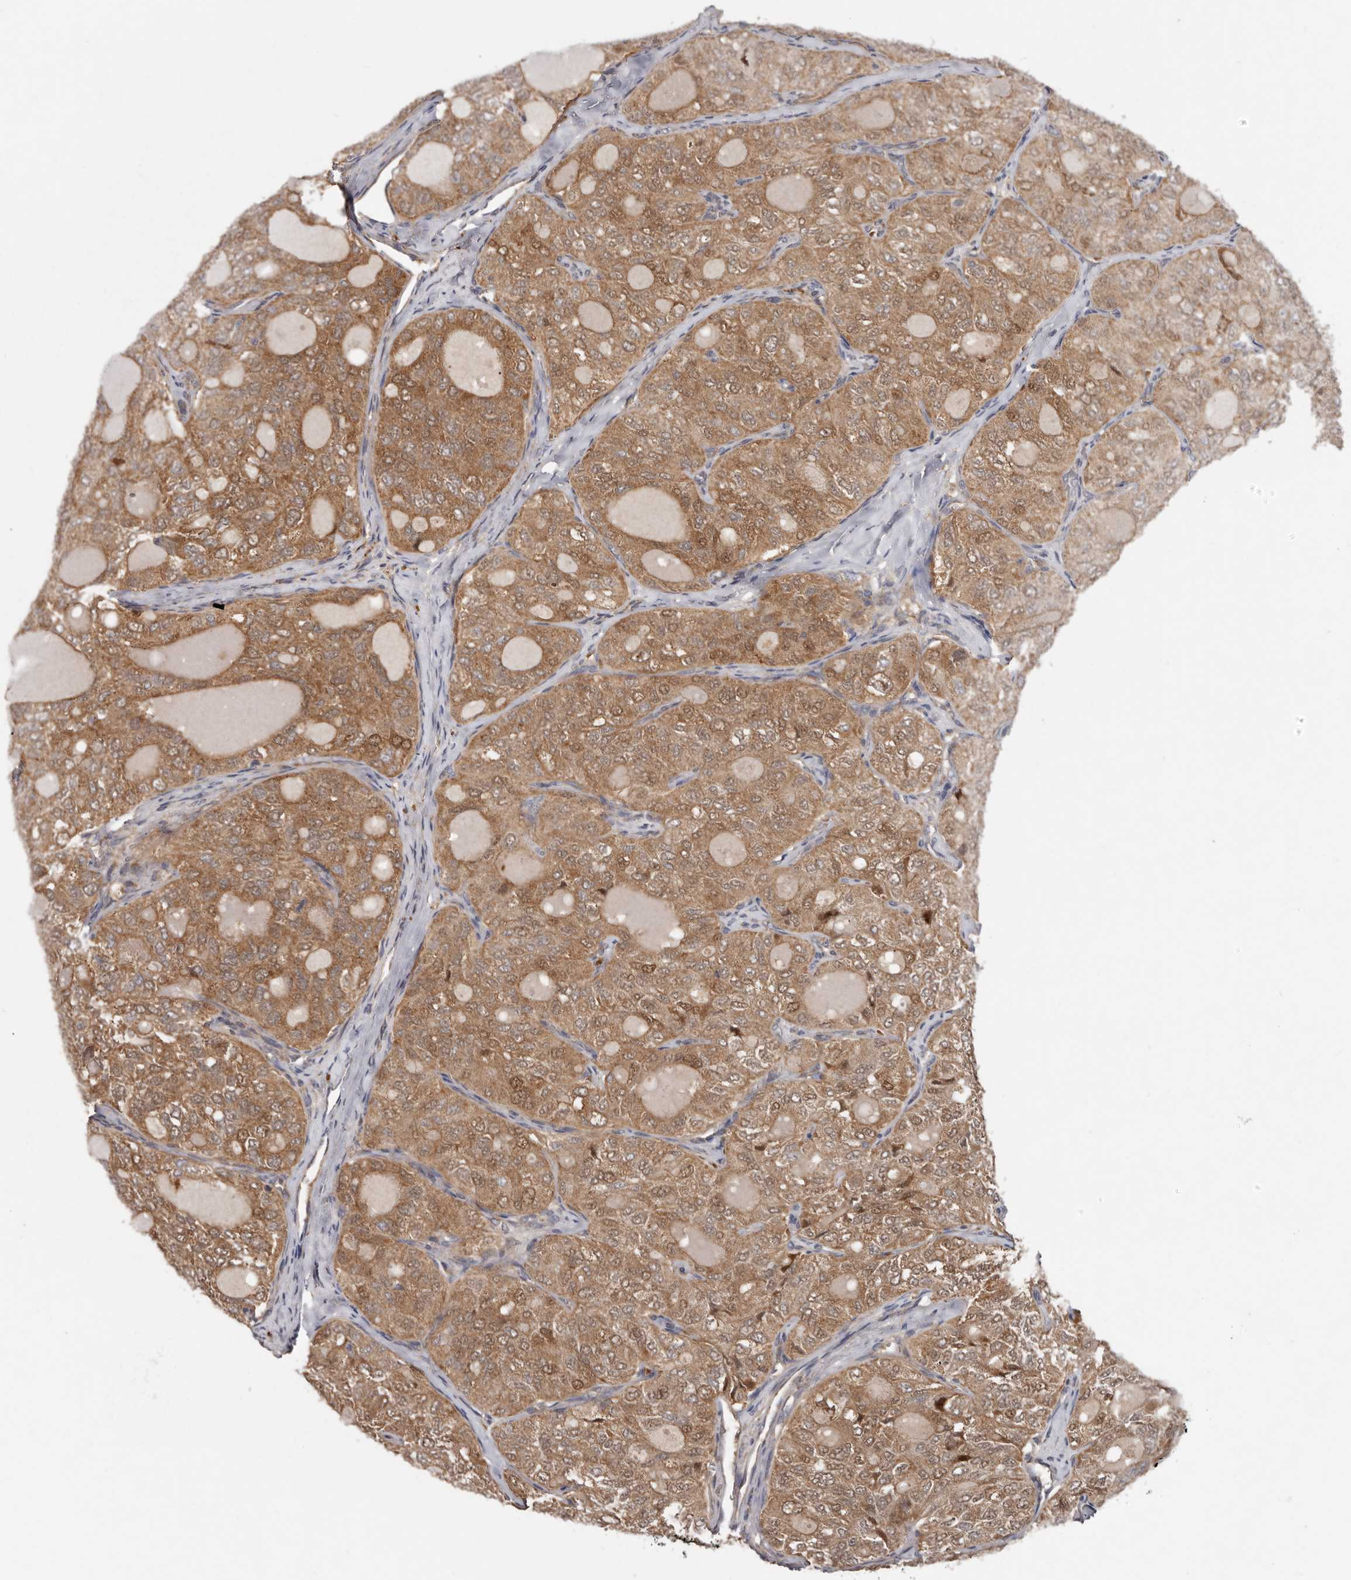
{"staining": {"intensity": "moderate", "quantity": ">75%", "location": "cytoplasmic/membranous"}, "tissue": "thyroid cancer", "cell_type": "Tumor cells", "image_type": "cancer", "snomed": [{"axis": "morphology", "description": "Follicular adenoma carcinoma, NOS"}, {"axis": "topography", "description": "Thyroid gland"}], "caption": "A photomicrograph showing moderate cytoplasmic/membranous staining in approximately >75% of tumor cells in thyroid cancer, as visualized by brown immunohistochemical staining.", "gene": "GOT1L1", "patient": {"sex": "male", "age": 75}}